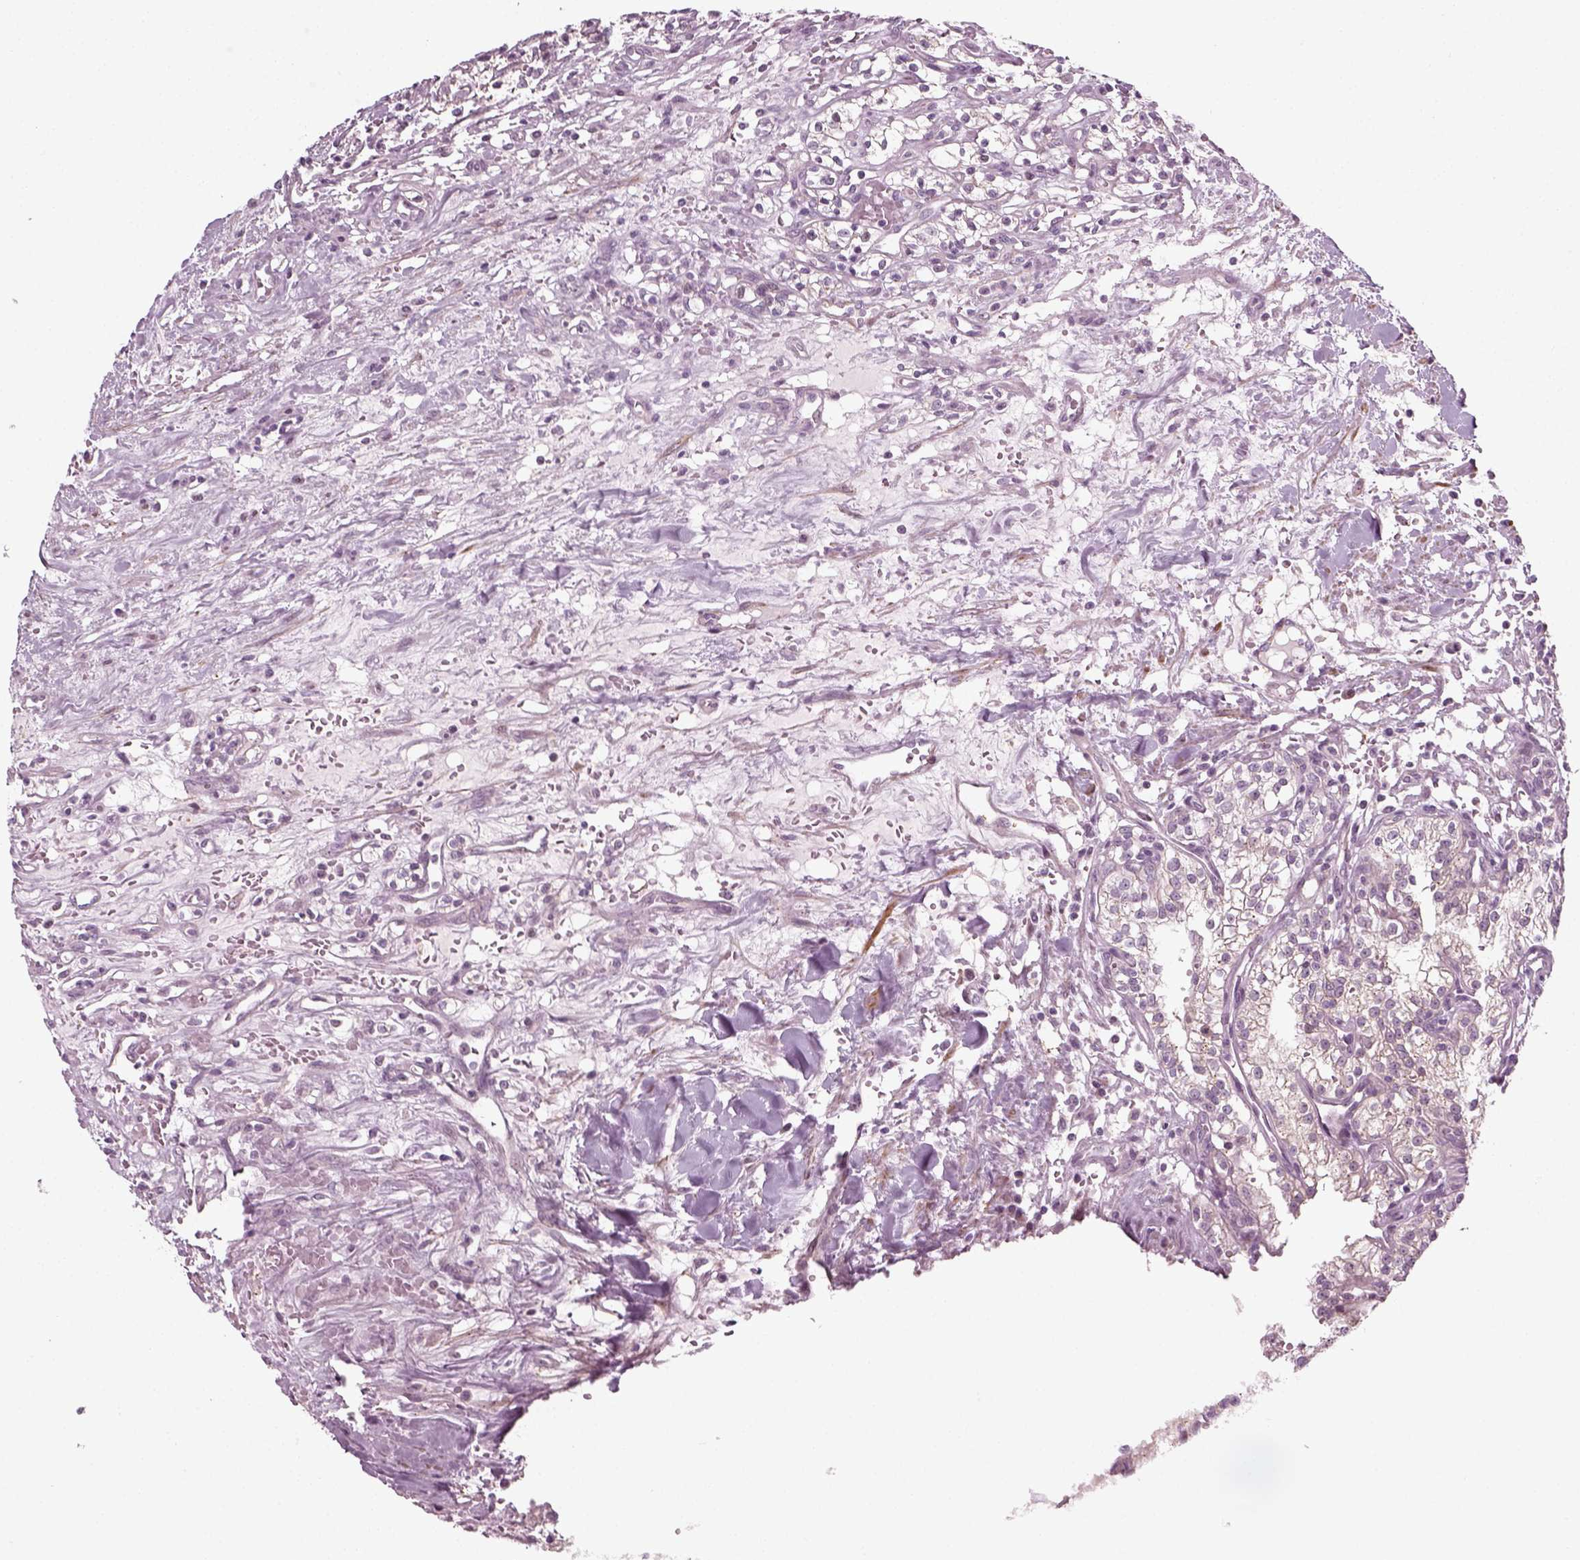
{"staining": {"intensity": "negative", "quantity": "none", "location": "none"}, "tissue": "renal cancer", "cell_type": "Tumor cells", "image_type": "cancer", "snomed": [{"axis": "morphology", "description": "Adenocarcinoma, NOS"}, {"axis": "topography", "description": "Kidney"}], "caption": "This is an immunohistochemistry (IHC) photomicrograph of human renal cancer (adenocarcinoma). There is no expression in tumor cells.", "gene": "MLIP", "patient": {"sex": "male", "age": 36}}